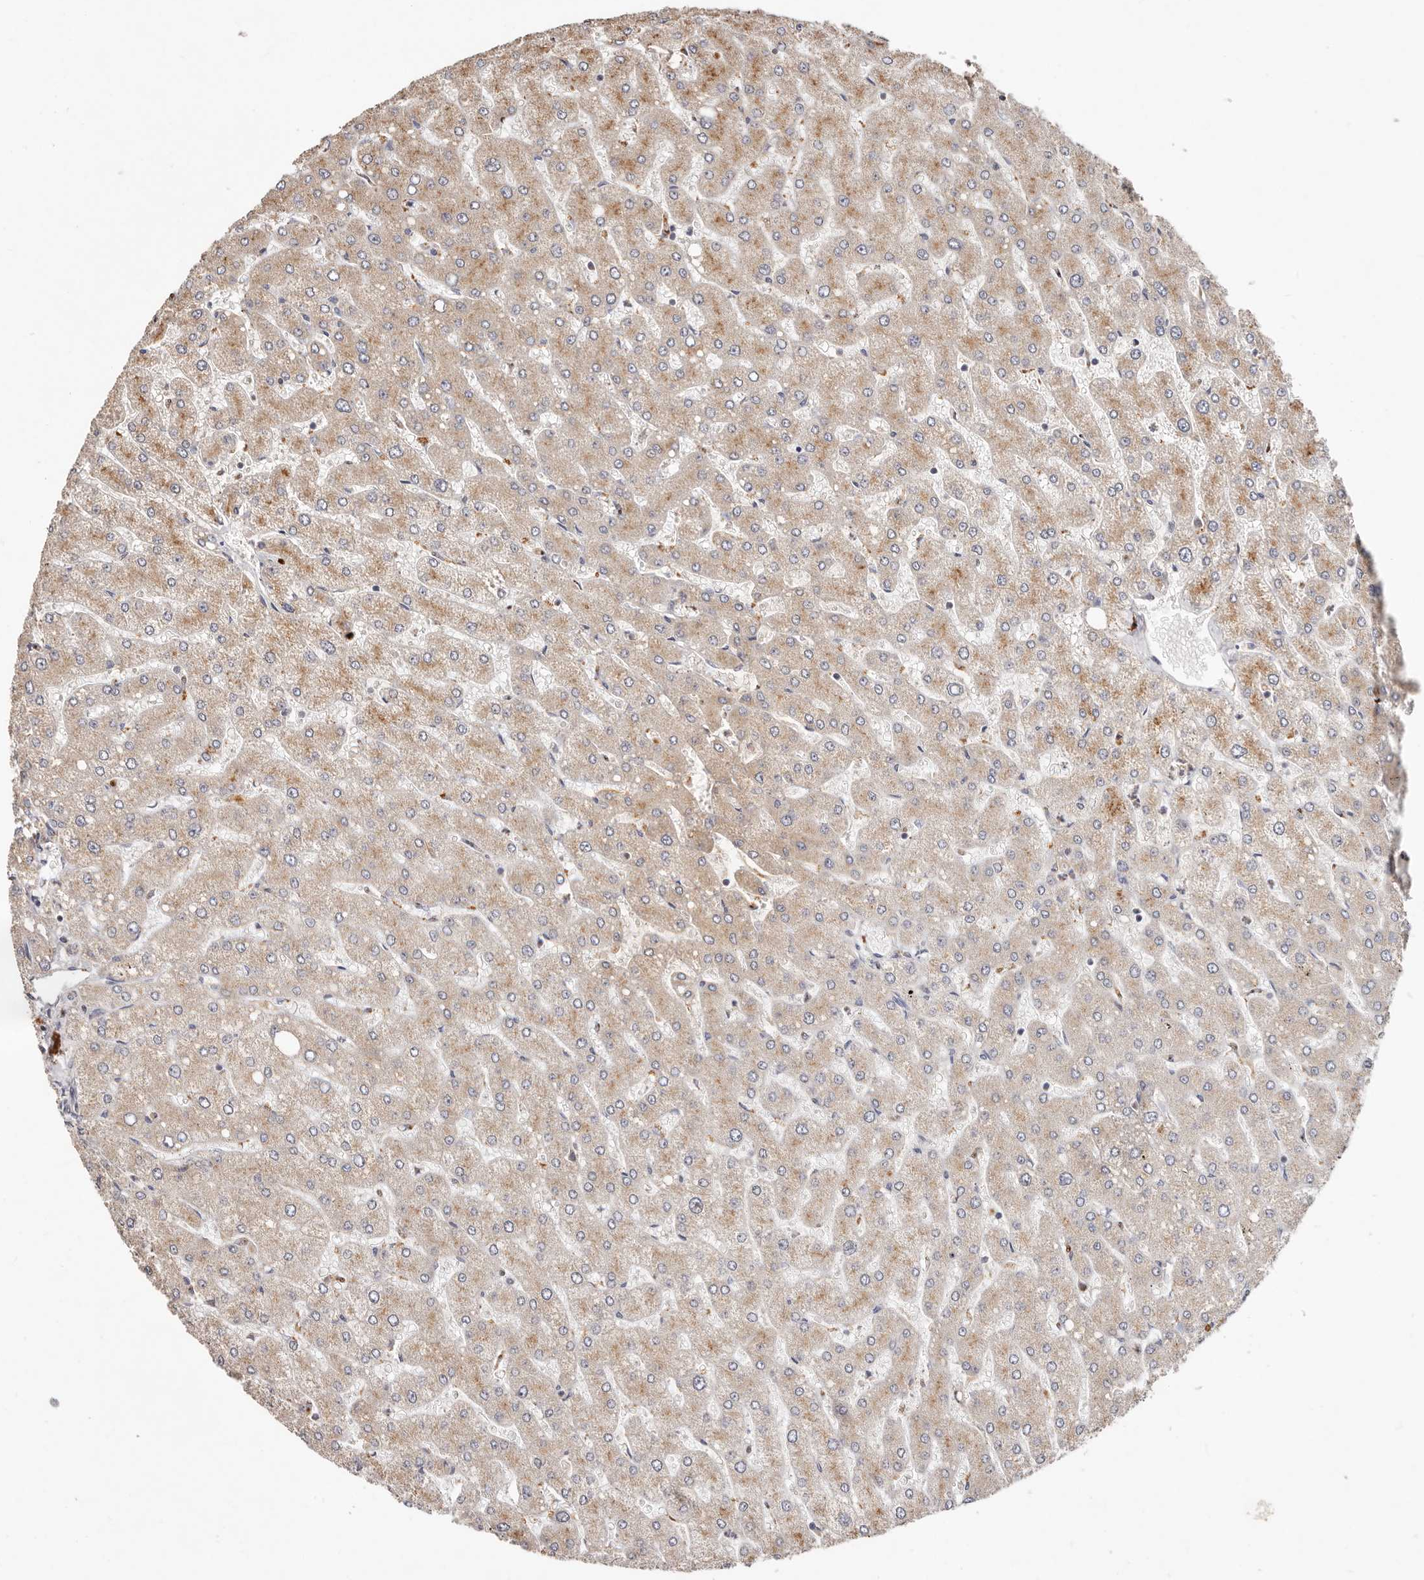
{"staining": {"intensity": "negative", "quantity": "none", "location": "none"}, "tissue": "liver", "cell_type": "Cholangiocytes", "image_type": "normal", "snomed": [{"axis": "morphology", "description": "Normal tissue, NOS"}, {"axis": "topography", "description": "Liver"}], "caption": "IHC micrograph of benign liver stained for a protein (brown), which displays no staining in cholangiocytes.", "gene": "USP33", "patient": {"sex": "male", "age": 55}}